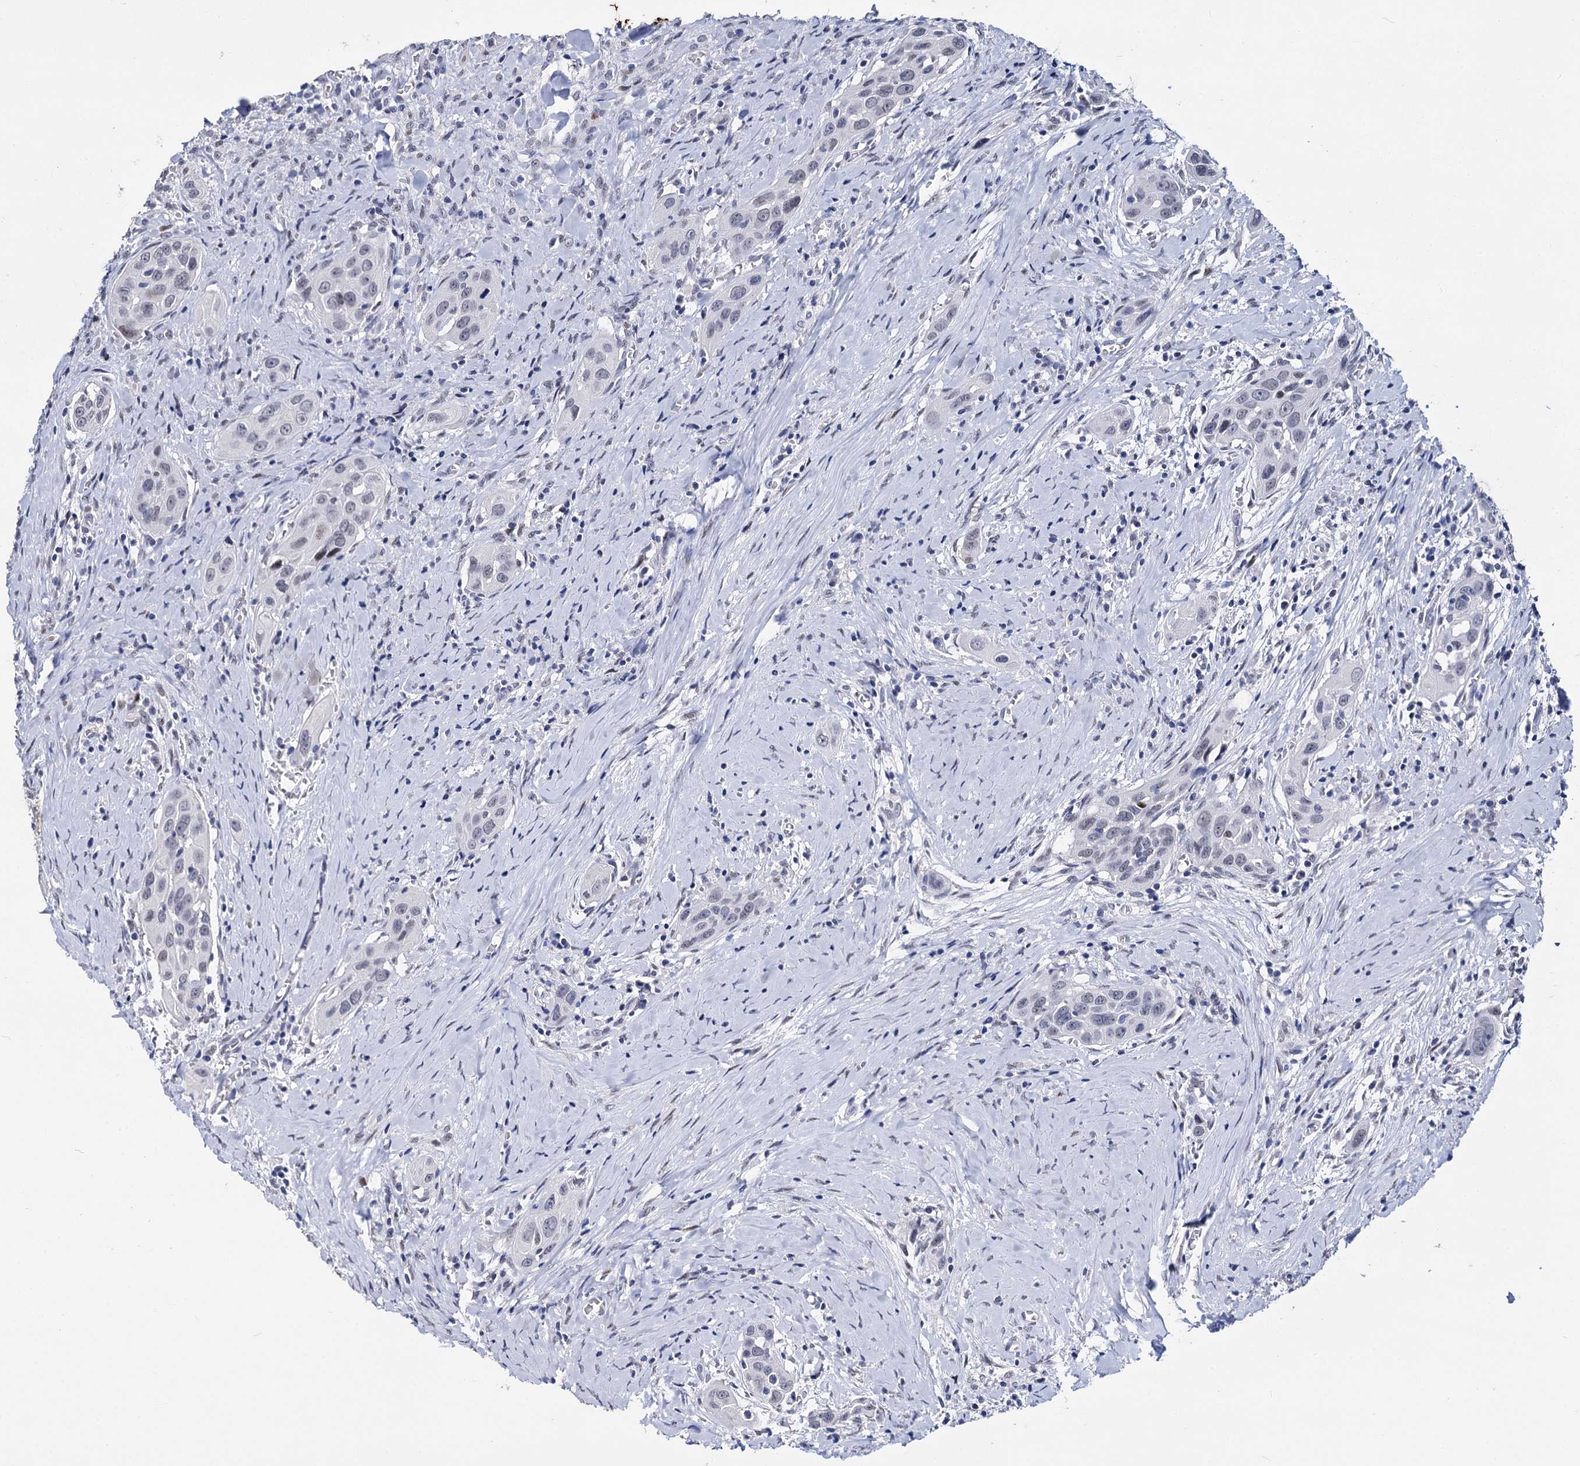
{"staining": {"intensity": "negative", "quantity": "none", "location": "none"}, "tissue": "head and neck cancer", "cell_type": "Tumor cells", "image_type": "cancer", "snomed": [{"axis": "morphology", "description": "Squamous cell carcinoma, NOS"}, {"axis": "topography", "description": "Oral tissue"}, {"axis": "topography", "description": "Head-Neck"}], "caption": "High magnification brightfield microscopy of head and neck cancer (squamous cell carcinoma) stained with DAB (brown) and counterstained with hematoxylin (blue): tumor cells show no significant positivity.", "gene": "MAGEA4", "patient": {"sex": "female", "age": 50}}